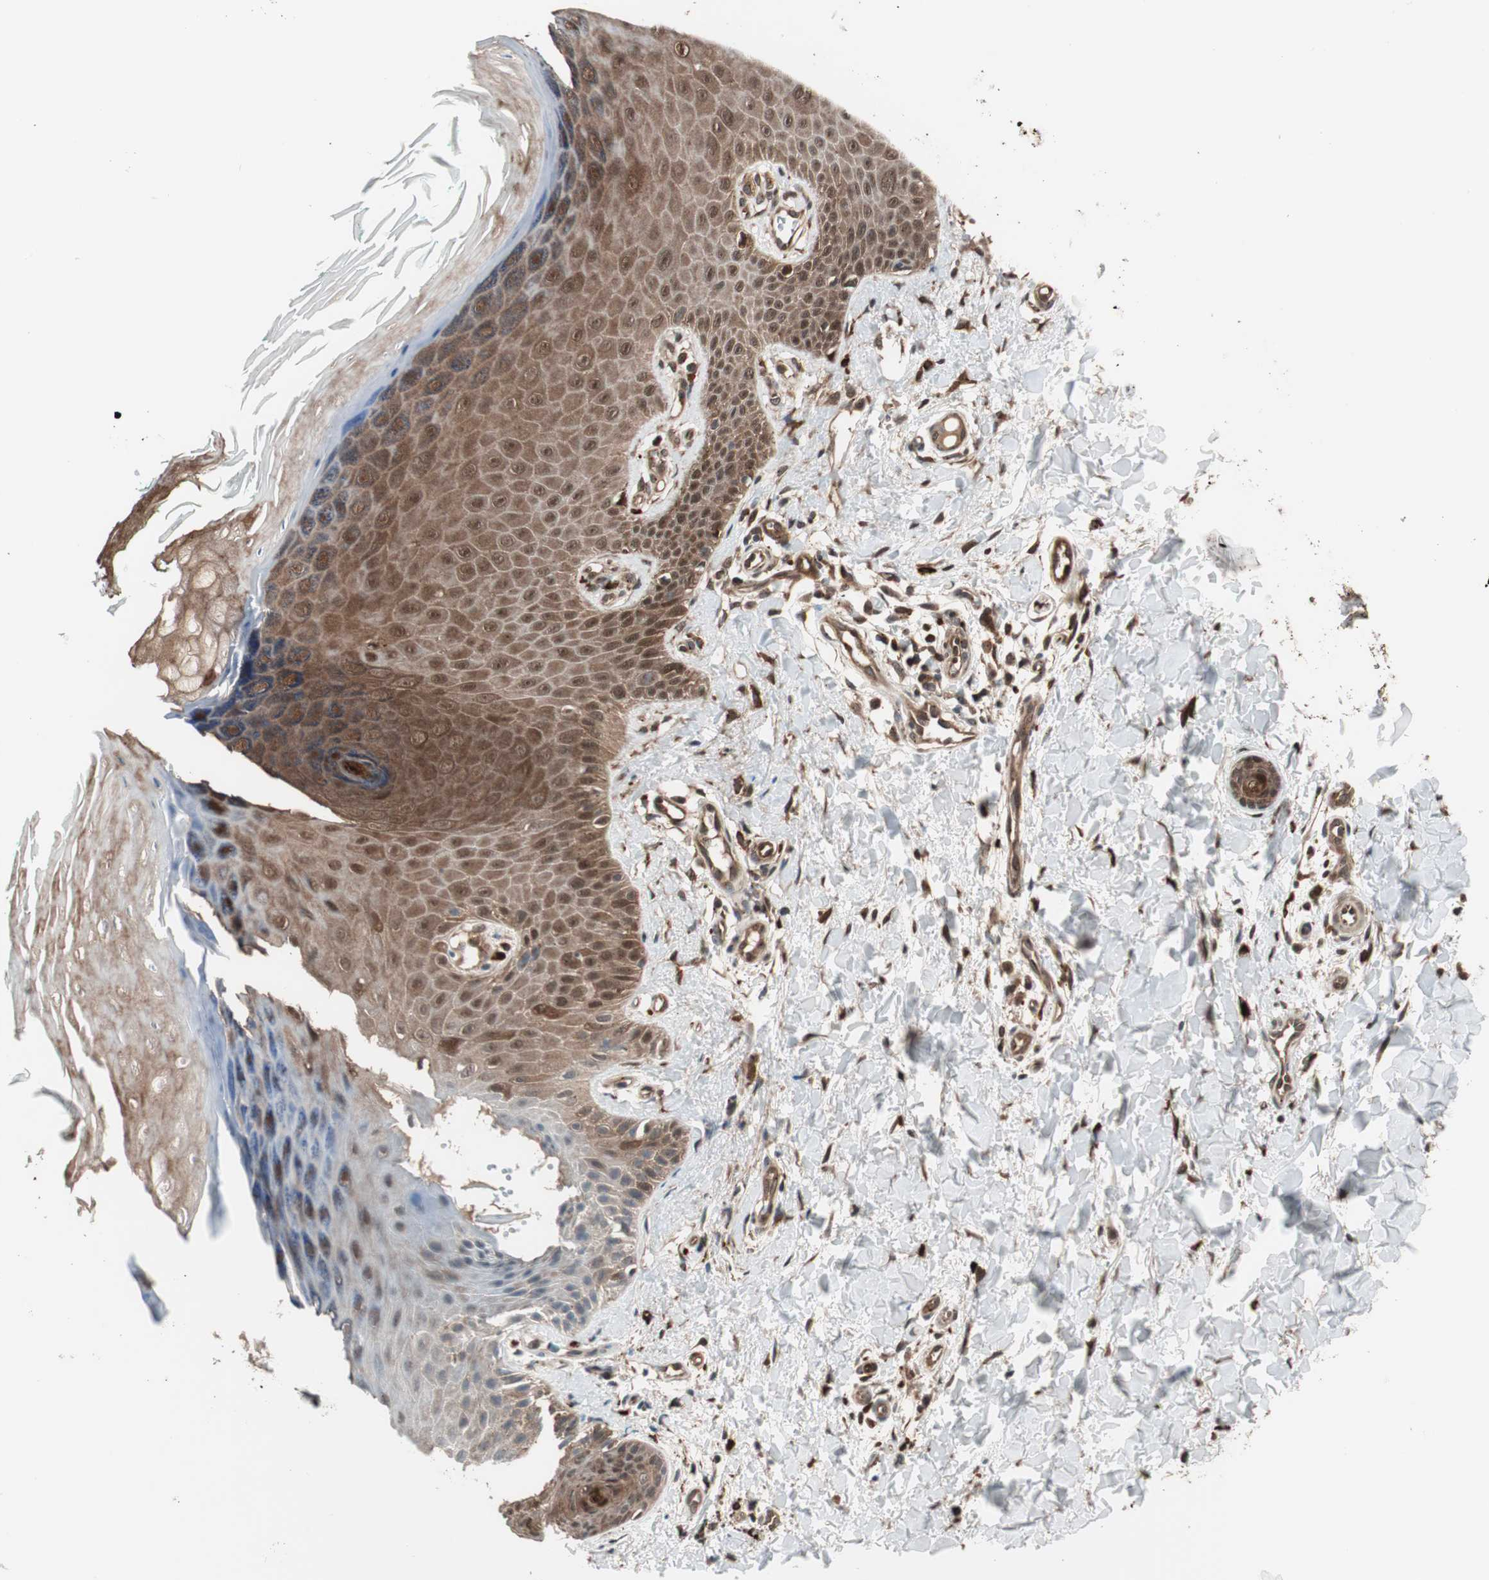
{"staining": {"intensity": "strong", "quantity": ">75%", "location": "cytoplasmic/membranous,nuclear"}, "tissue": "skin", "cell_type": "Fibroblasts", "image_type": "normal", "snomed": [{"axis": "morphology", "description": "Normal tissue, NOS"}, {"axis": "topography", "description": "Skin"}], "caption": "Protein staining of benign skin demonstrates strong cytoplasmic/membranous,nuclear positivity in approximately >75% of fibroblasts.", "gene": "PRKG2", "patient": {"sex": "male", "age": 26}}